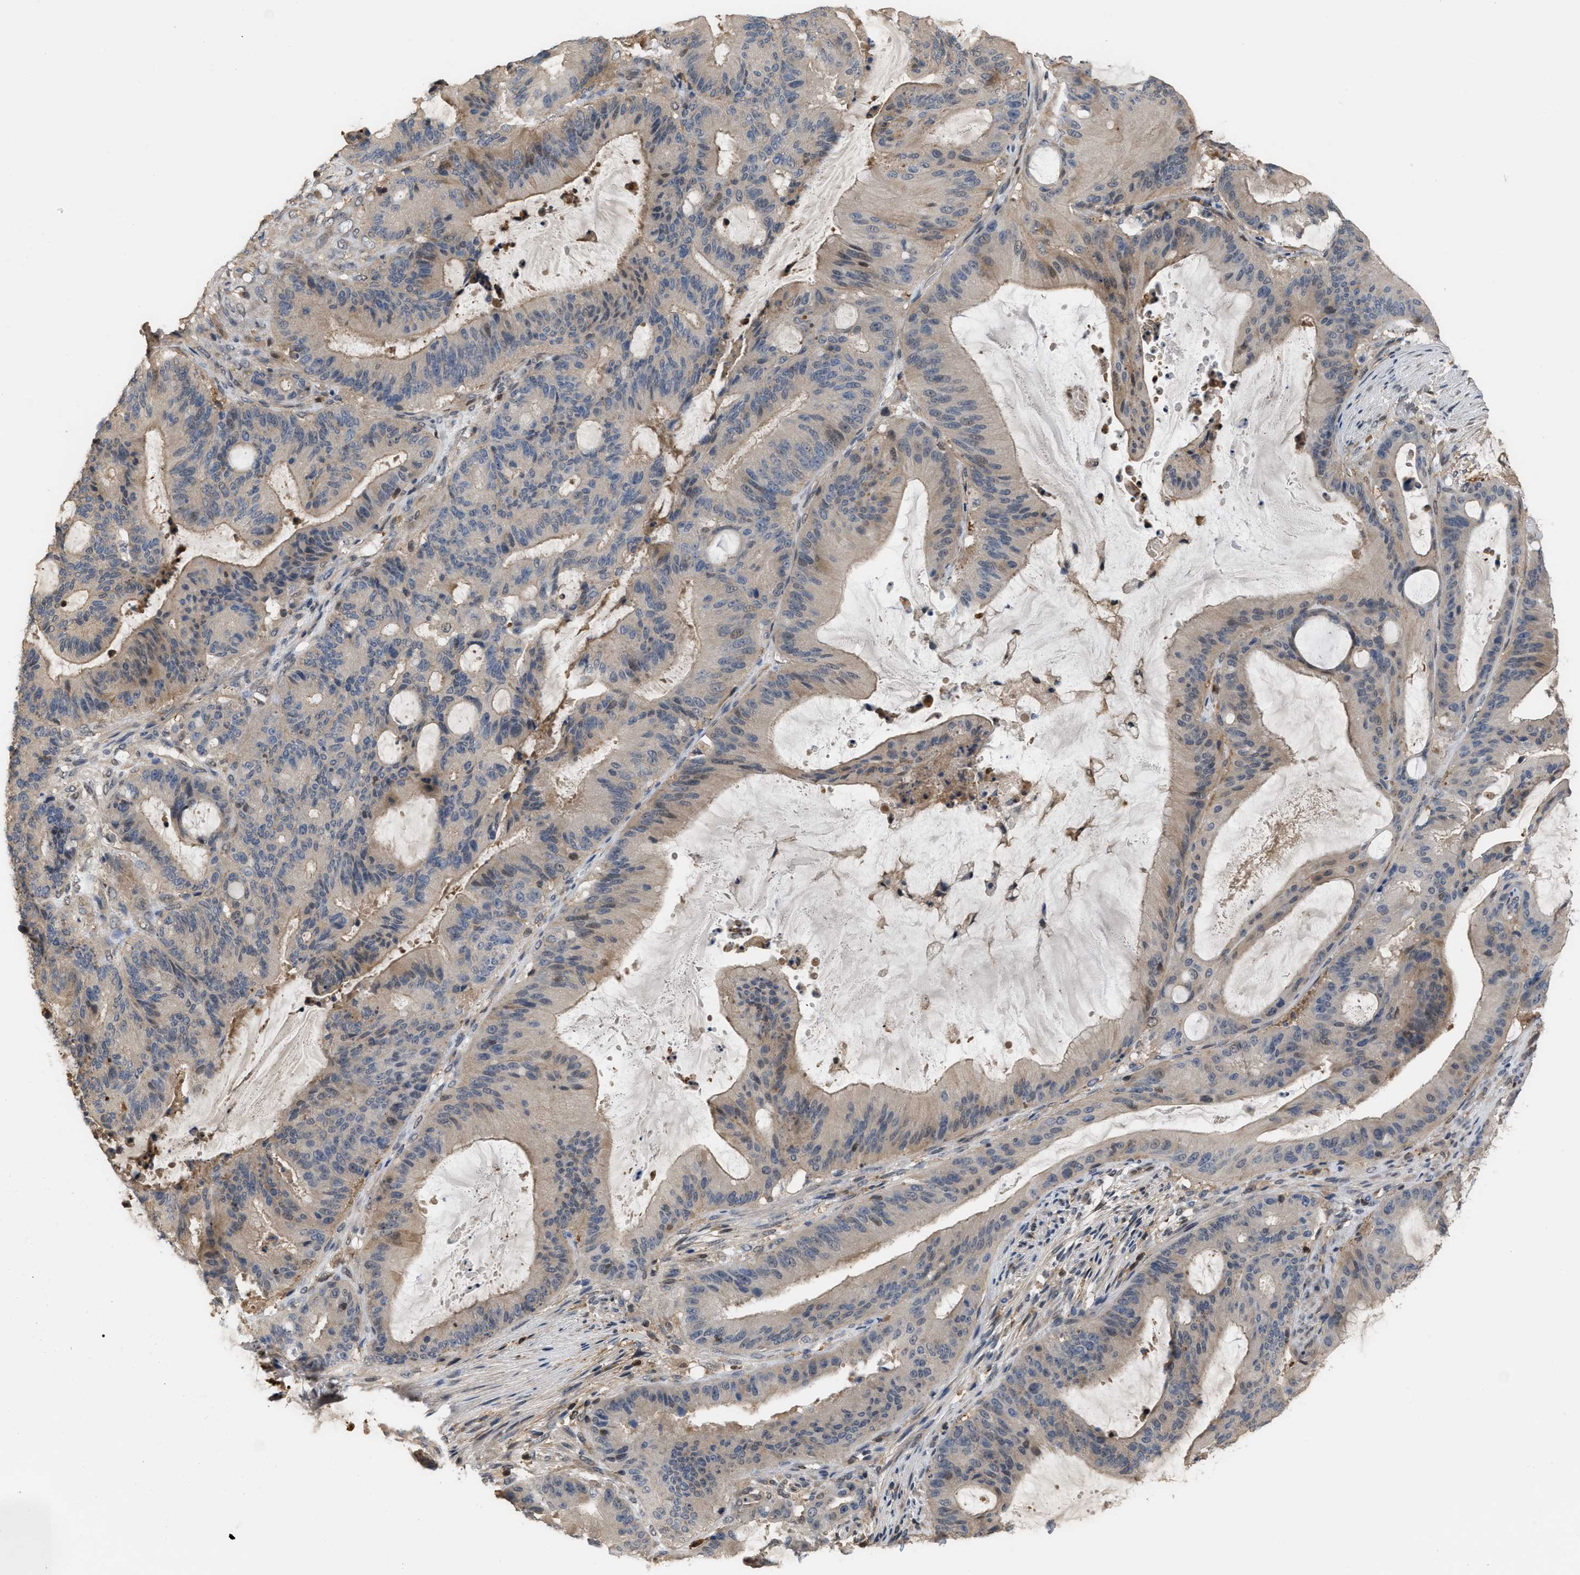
{"staining": {"intensity": "weak", "quantity": ">75%", "location": "cytoplasmic/membranous"}, "tissue": "liver cancer", "cell_type": "Tumor cells", "image_type": "cancer", "snomed": [{"axis": "morphology", "description": "Normal tissue, NOS"}, {"axis": "morphology", "description": "Cholangiocarcinoma"}, {"axis": "topography", "description": "Liver"}, {"axis": "topography", "description": "Peripheral nerve tissue"}], "caption": "The immunohistochemical stain shows weak cytoplasmic/membranous positivity in tumor cells of liver cancer tissue. (DAB (3,3'-diaminobenzidine) IHC, brown staining for protein, blue staining for nuclei).", "gene": "MTPN", "patient": {"sex": "female", "age": 73}}